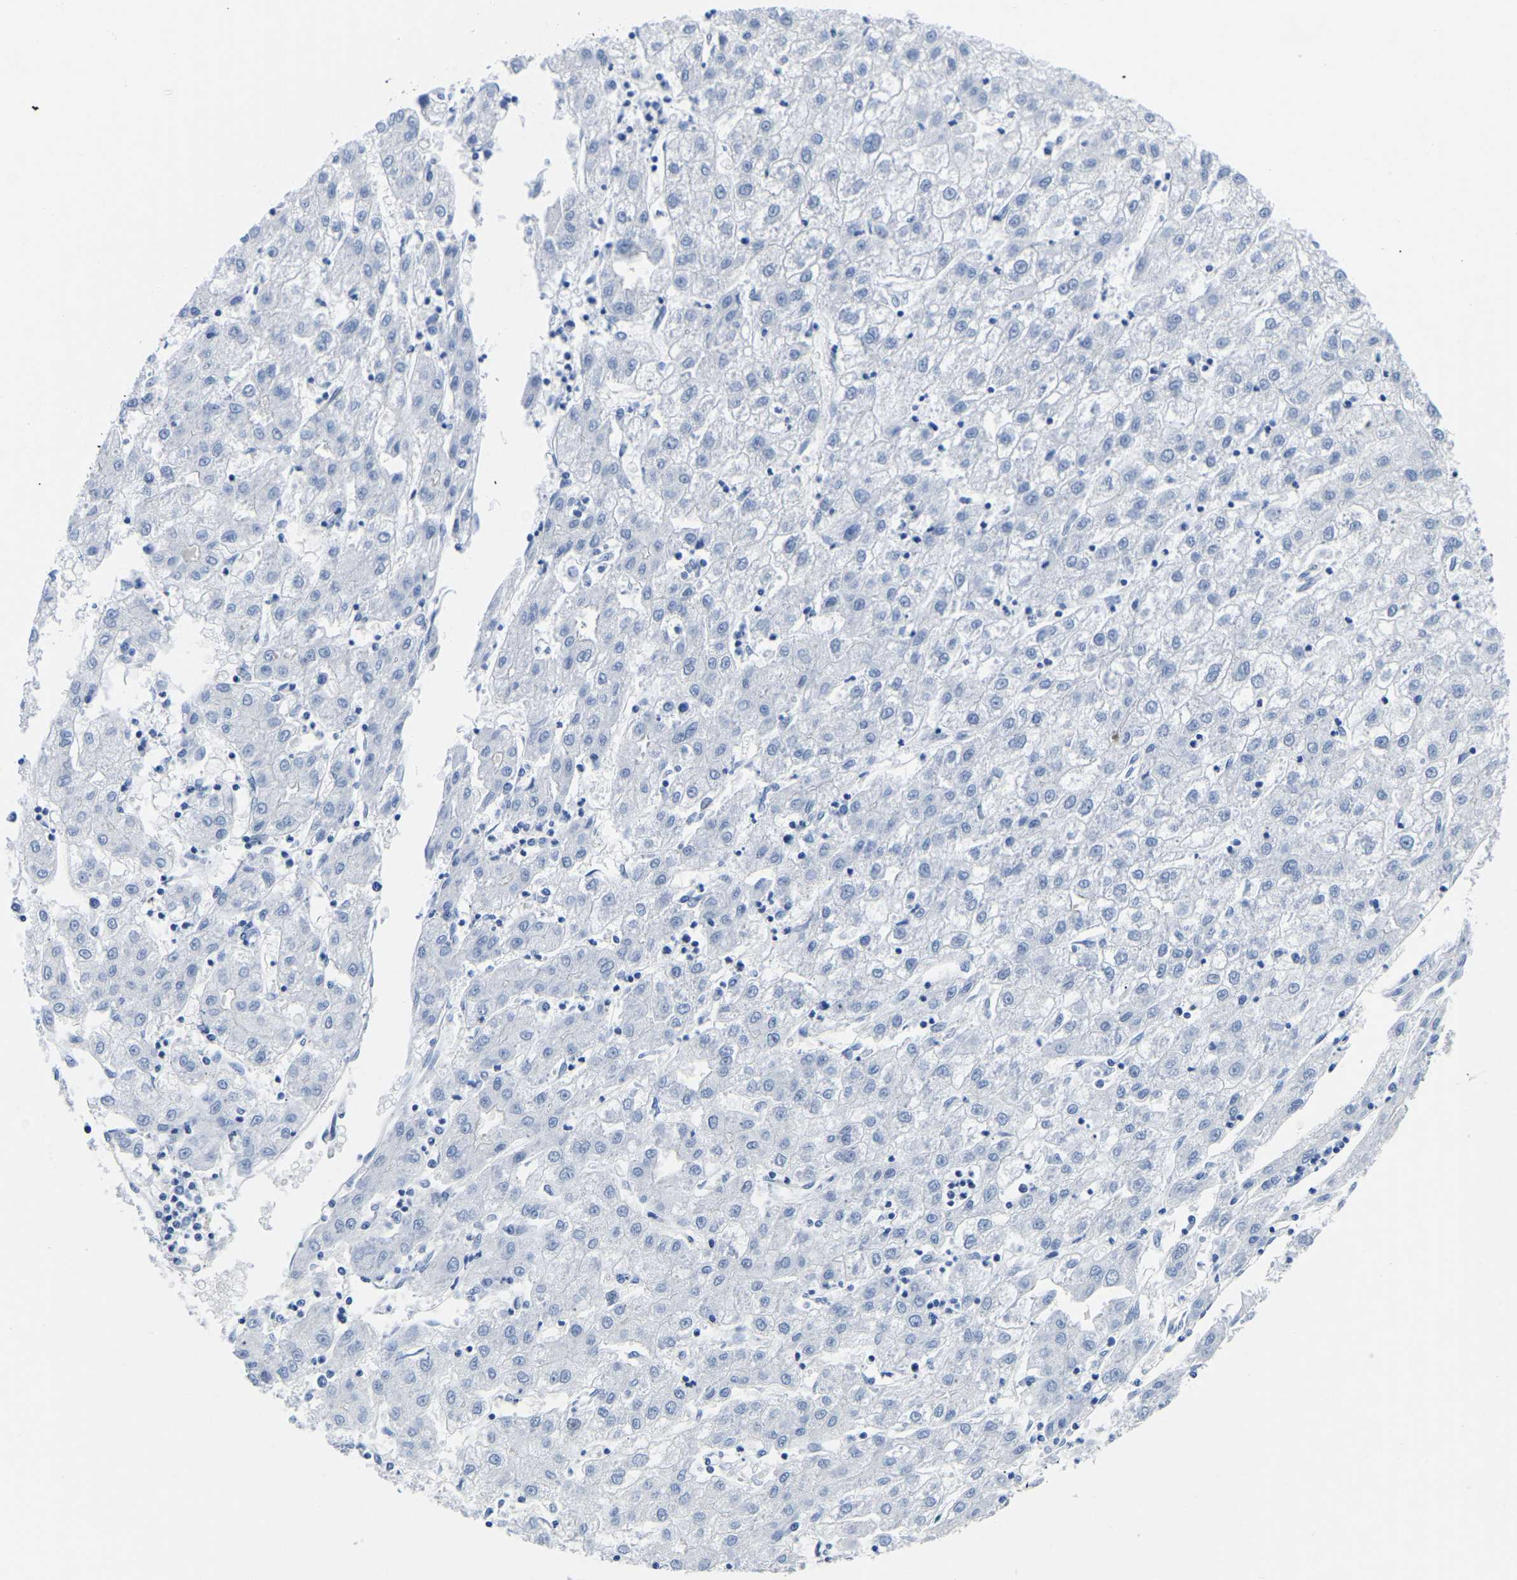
{"staining": {"intensity": "negative", "quantity": "none", "location": "none"}, "tissue": "liver cancer", "cell_type": "Tumor cells", "image_type": "cancer", "snomed": [{"axis": "morphology", "description": "Carcinoma, Hepatocellular, NOS"}, {"axis": "topography", "description": "Liver"}], "caption": "Tumor cells show no significant protein expression in liver hepatocellular carcinoma. (IHC, brightfield microscopy, high magnification).", "gene": "UPK3A", "patient": {"sex": "male", "age": 72}}